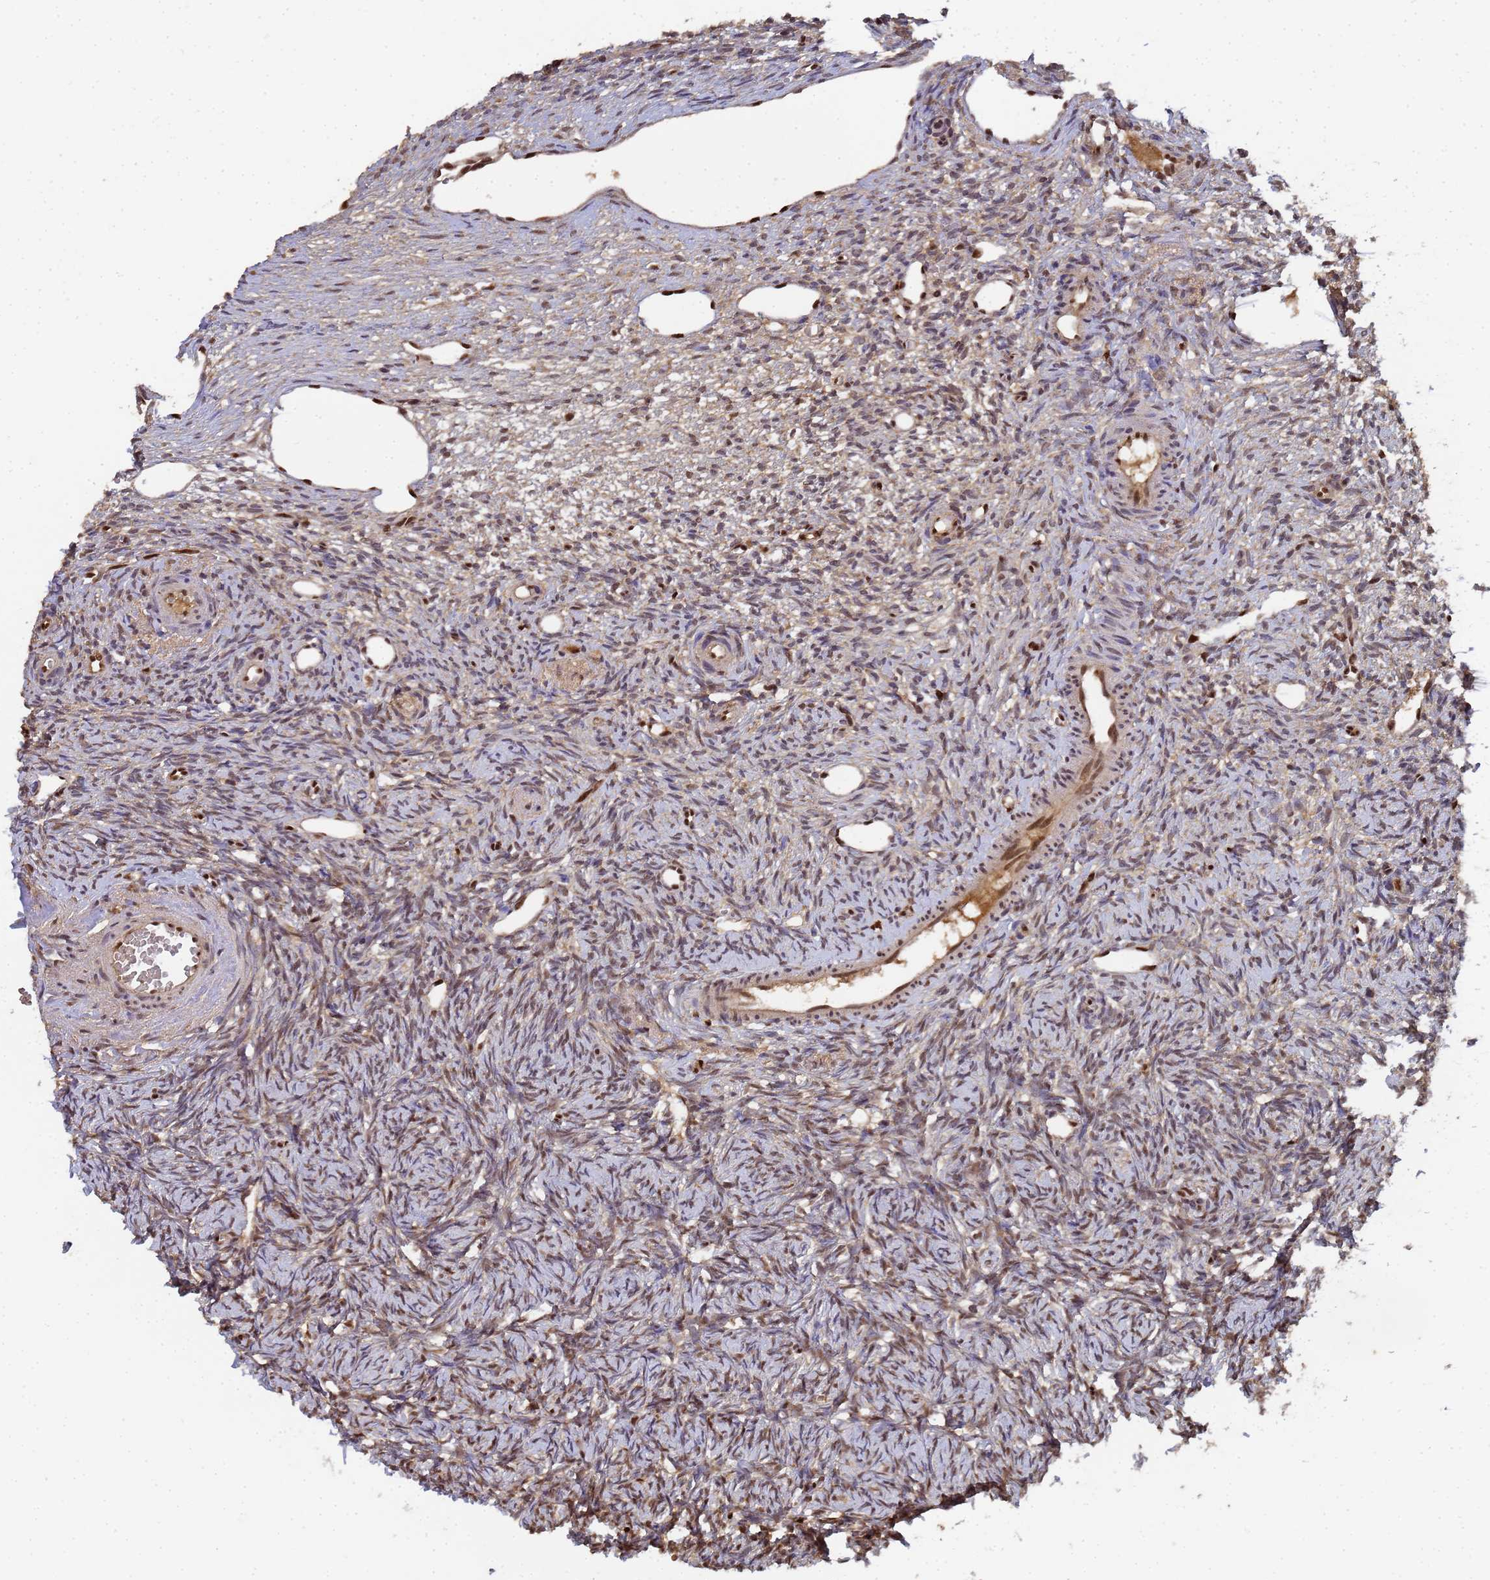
{"staining": {"intensity": "moderate", "quantity": ">75%", "location": "cytoplasmic/membranous,nuclear"}, "tissue": "ovary", "cell_type": "Follicle cells", "image_type": "normal", "snomed": [{"axis": "morphology", "description": "Normal tissue, NOS"}, {"axis": "topography", "description": "Ovary"}], "caption": "Immunohistochemical staining of benign ovary demonstrates moderate cytoplasmic/membranous,nuclear protein positivity in approximately >75% of follicle cells.", "gene": "SECISBP2", "patient": {"sex": "female", "age": 51}}